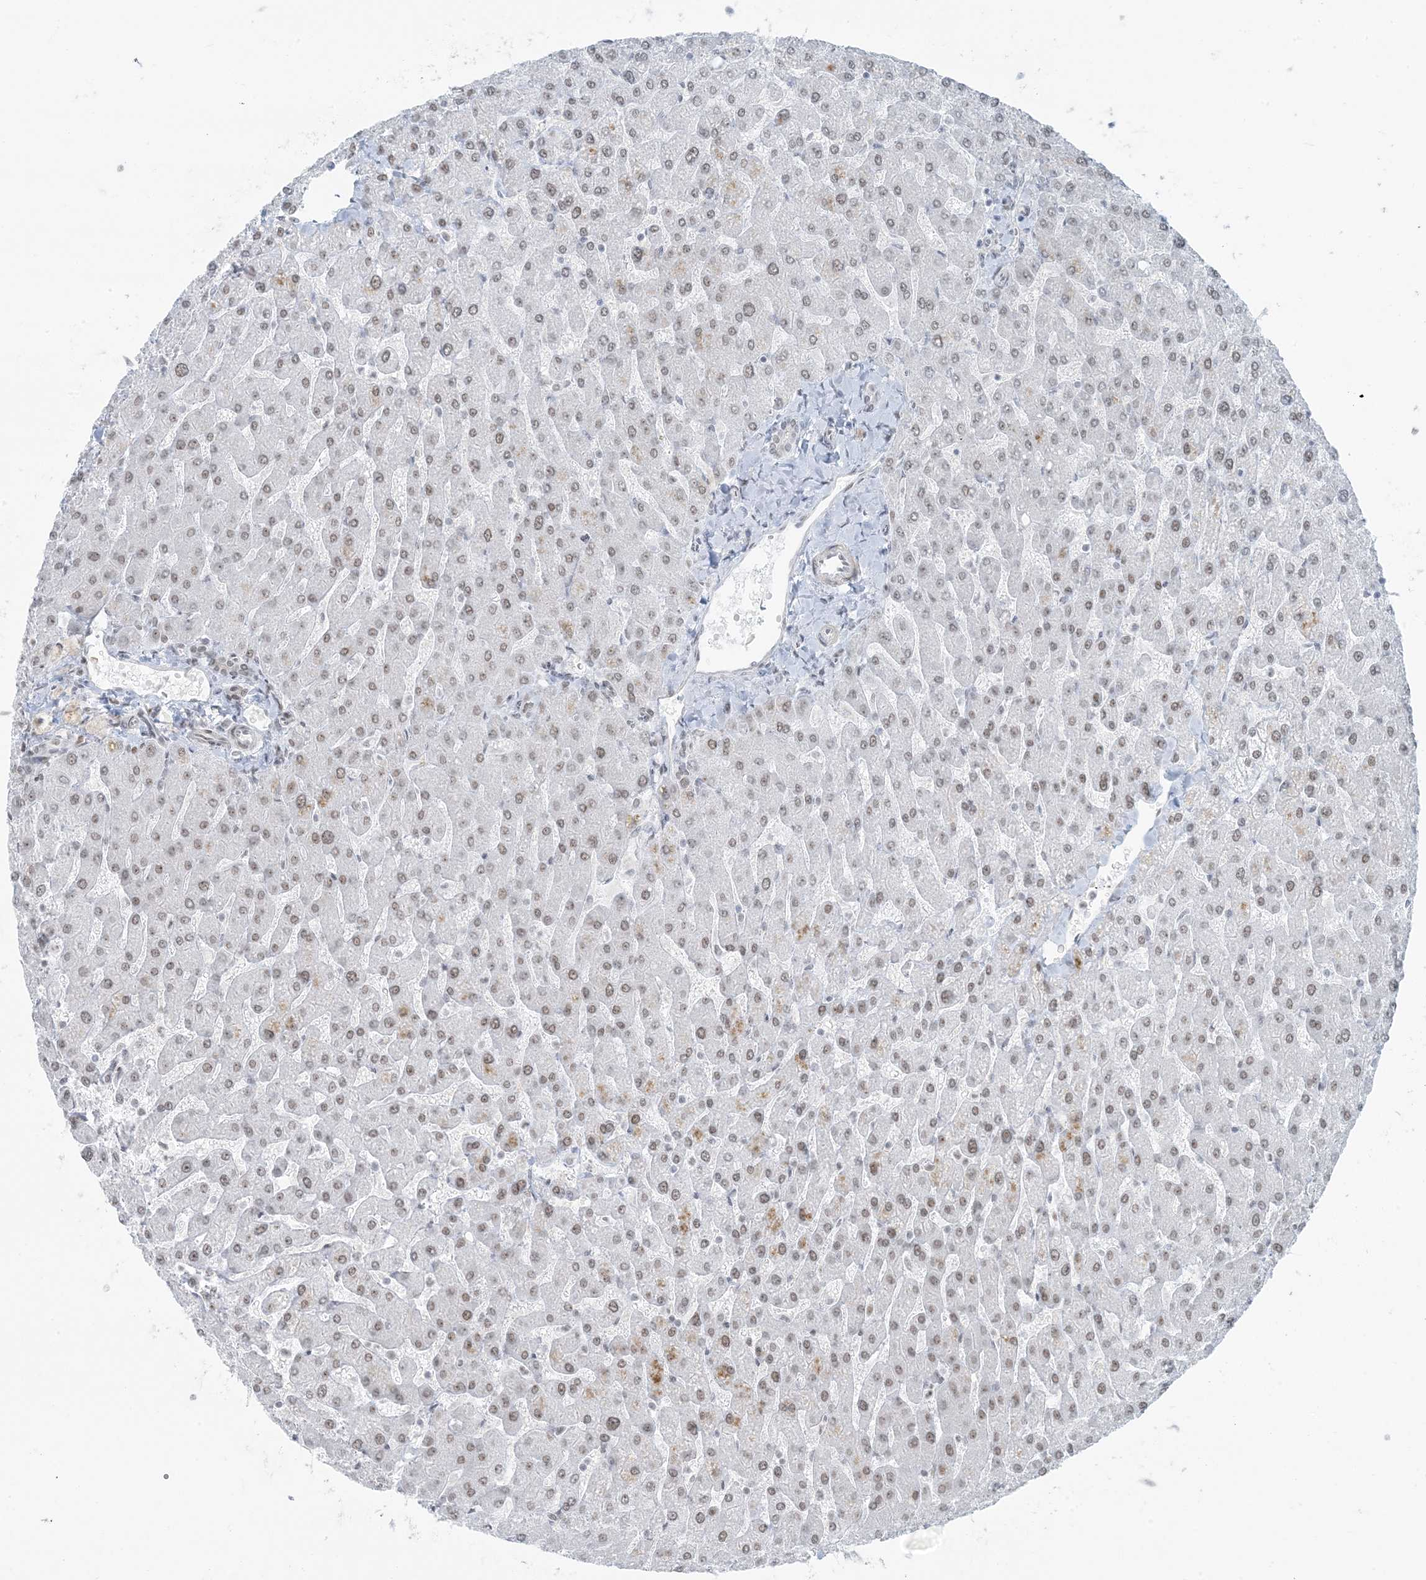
{"staining": {"intensity": "negative", "quantity": "none", "location": "none"}, "tissue": "liver", "cell_type": "Cholangiocytes", "image_type": "normal", "snomed": [{"axis": "morphology", "description": "Normal tissue, NOS"}, {"axis": "topography", "description": "Liver"}], "caption": "Immunohistochemical staining of normal liver demonstrates no significant staining in cholangiocytes.", "gene": "ZNF787", "patient": {"sex": "male", "age": 55}}